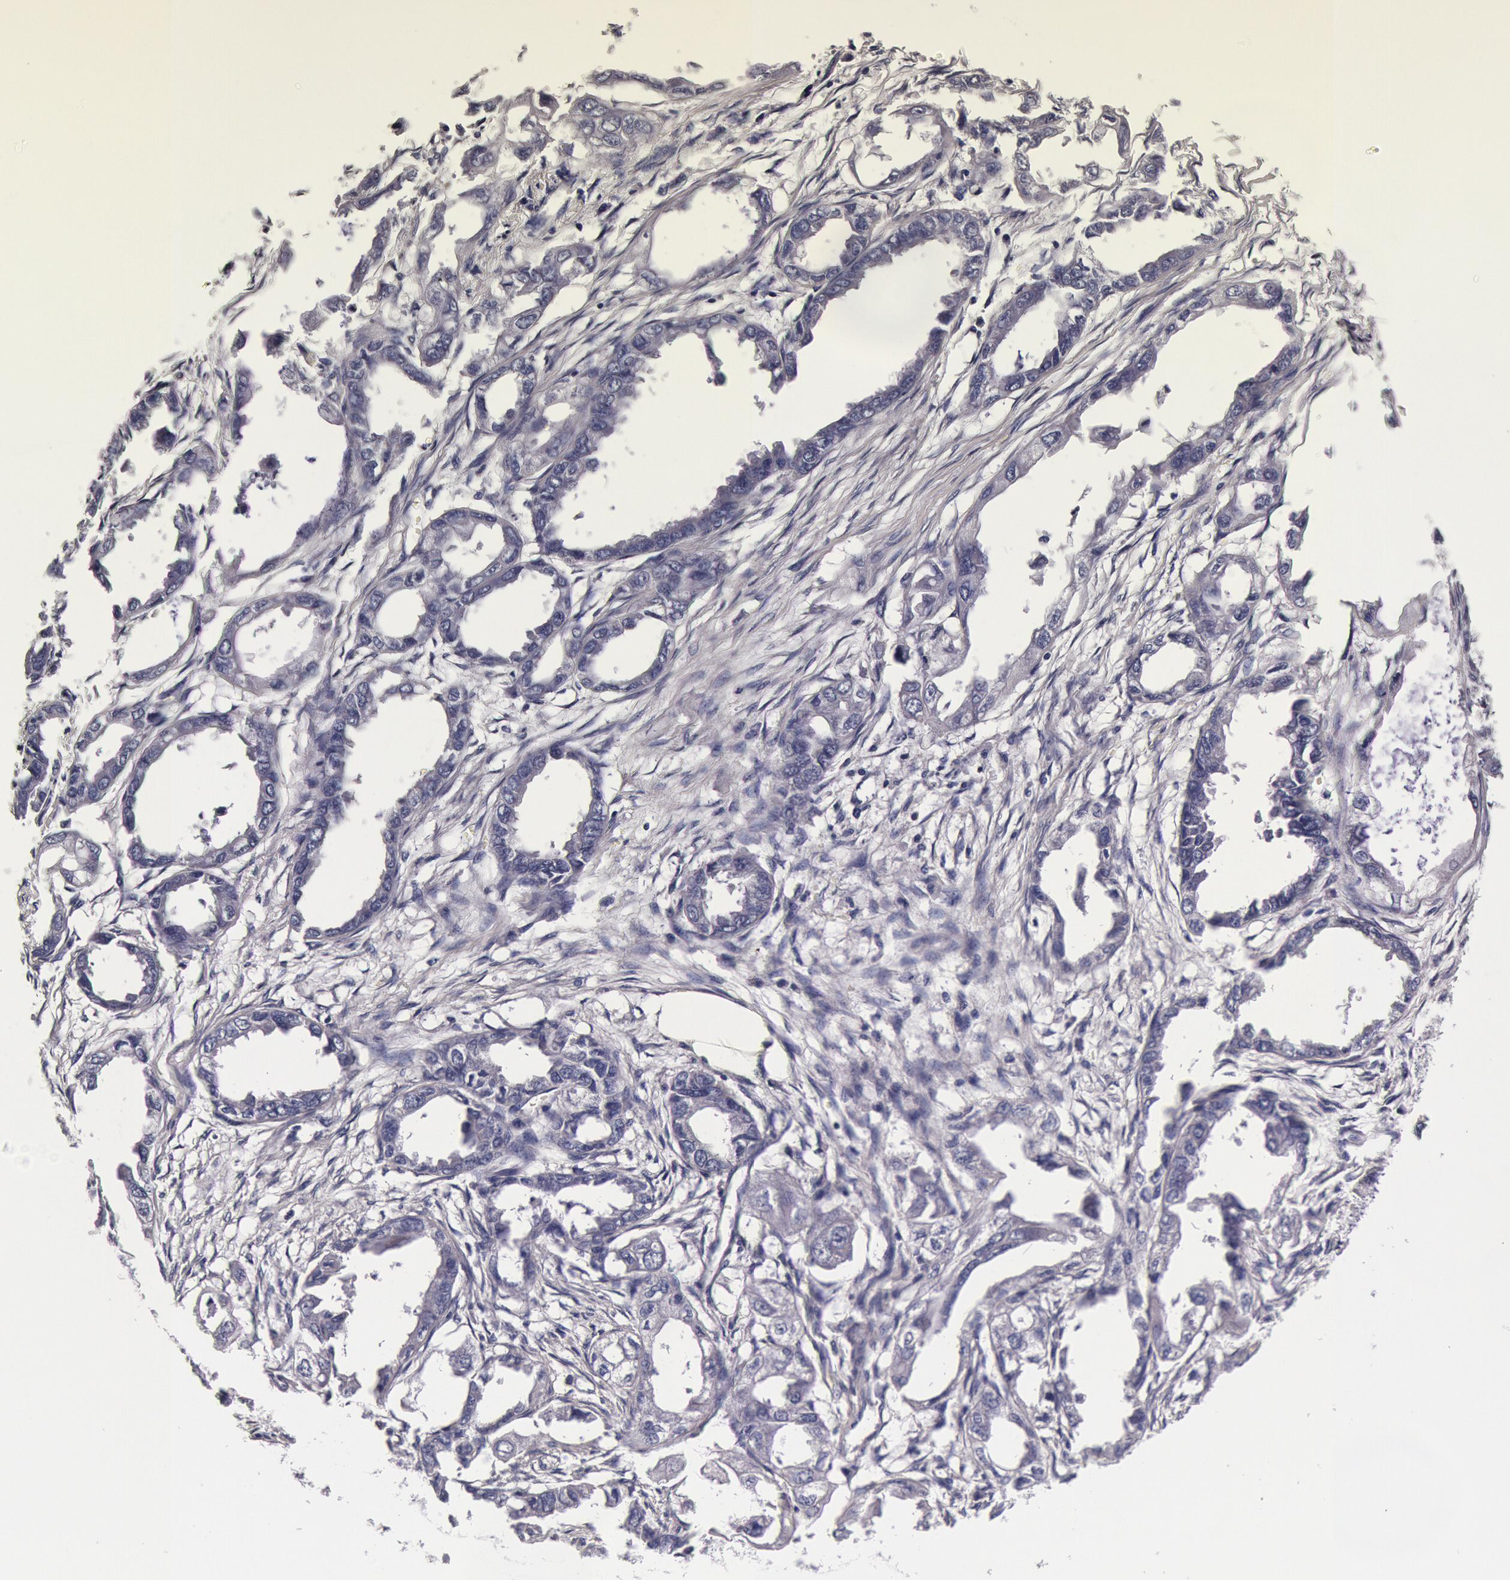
{"staining": {"intensity": "negative", "quantity": "none", "location": "none"}, "tissue": "endometrial cancer", "cell_type": "Tumor cells", "image_type": "cancer", "snomed": [{"axis": "morphology", "description": "Adenocarcinoma, NOS"}, {"axis": "topography", "description": "Endometrium"}], "caption": "High magnification brightfield microscopy of adenocarcinoma (endometrial) stained with DAB (3,3'-diaminobenzidine) (brown) and counterstained with hematoxylin (blue): tumor cells show no significant positivity.", "gene": "CCDC22", "patient": {"sex": "female", "age": 67}}